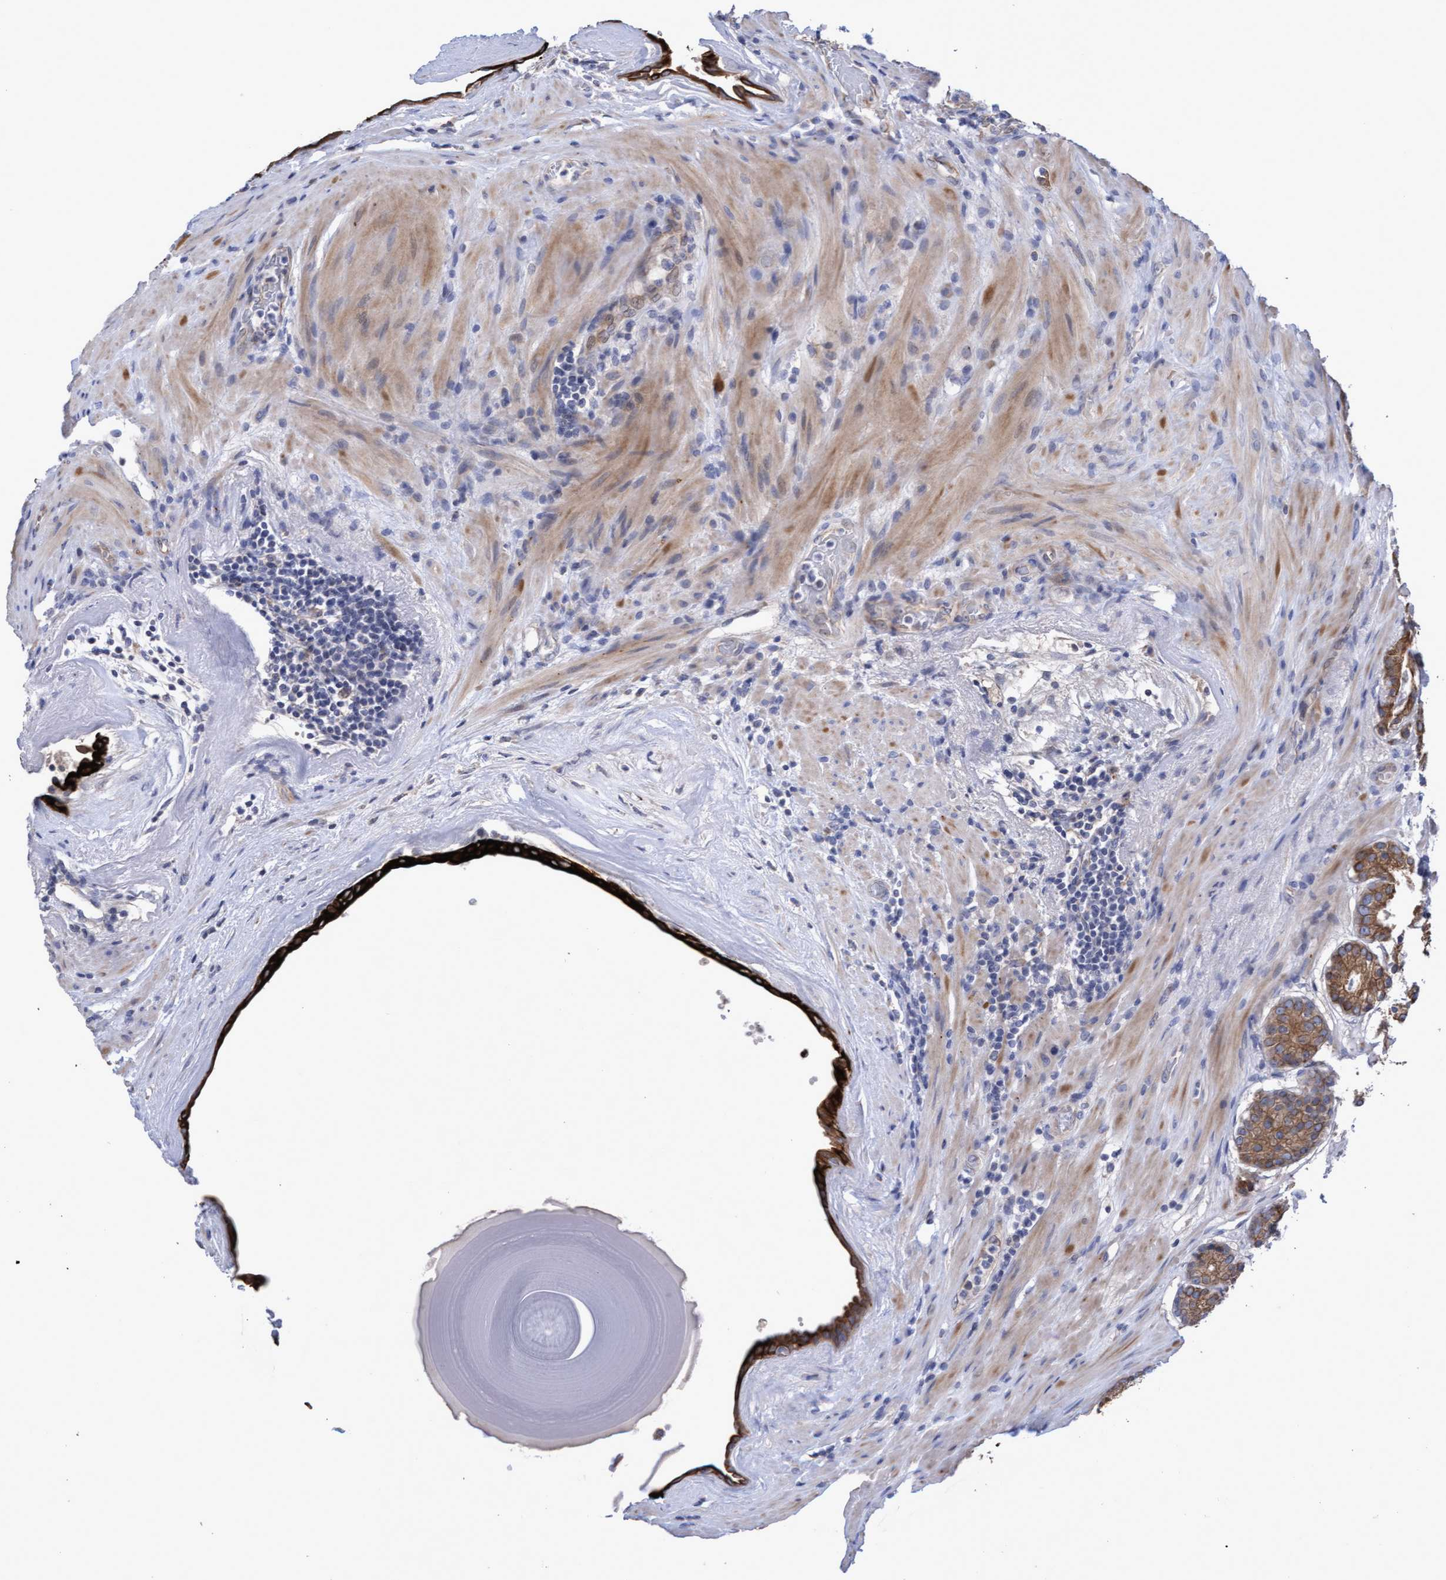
{"staining": {"intensity": "moderate", "quantity": ">75%", "location": "cytoplasmic/membranous"}, "tissue": "prostate cancer", "cell_type": "Tumor cells", "image_type": "cancer", "snomed": [{"axis": "morphology", "description": "Adenocarcinoma, Low grade"}, {"axis": "topography", "description": "Prostate"}], "caption": "Tumor cells display medium levels of moderate cytoplasmic/membranous positivity in approximately >75% of cells in prostate low-grade adenocarcinoma.", "gene": "KRT24", "patient": {"sex": "male", "age": 69}}